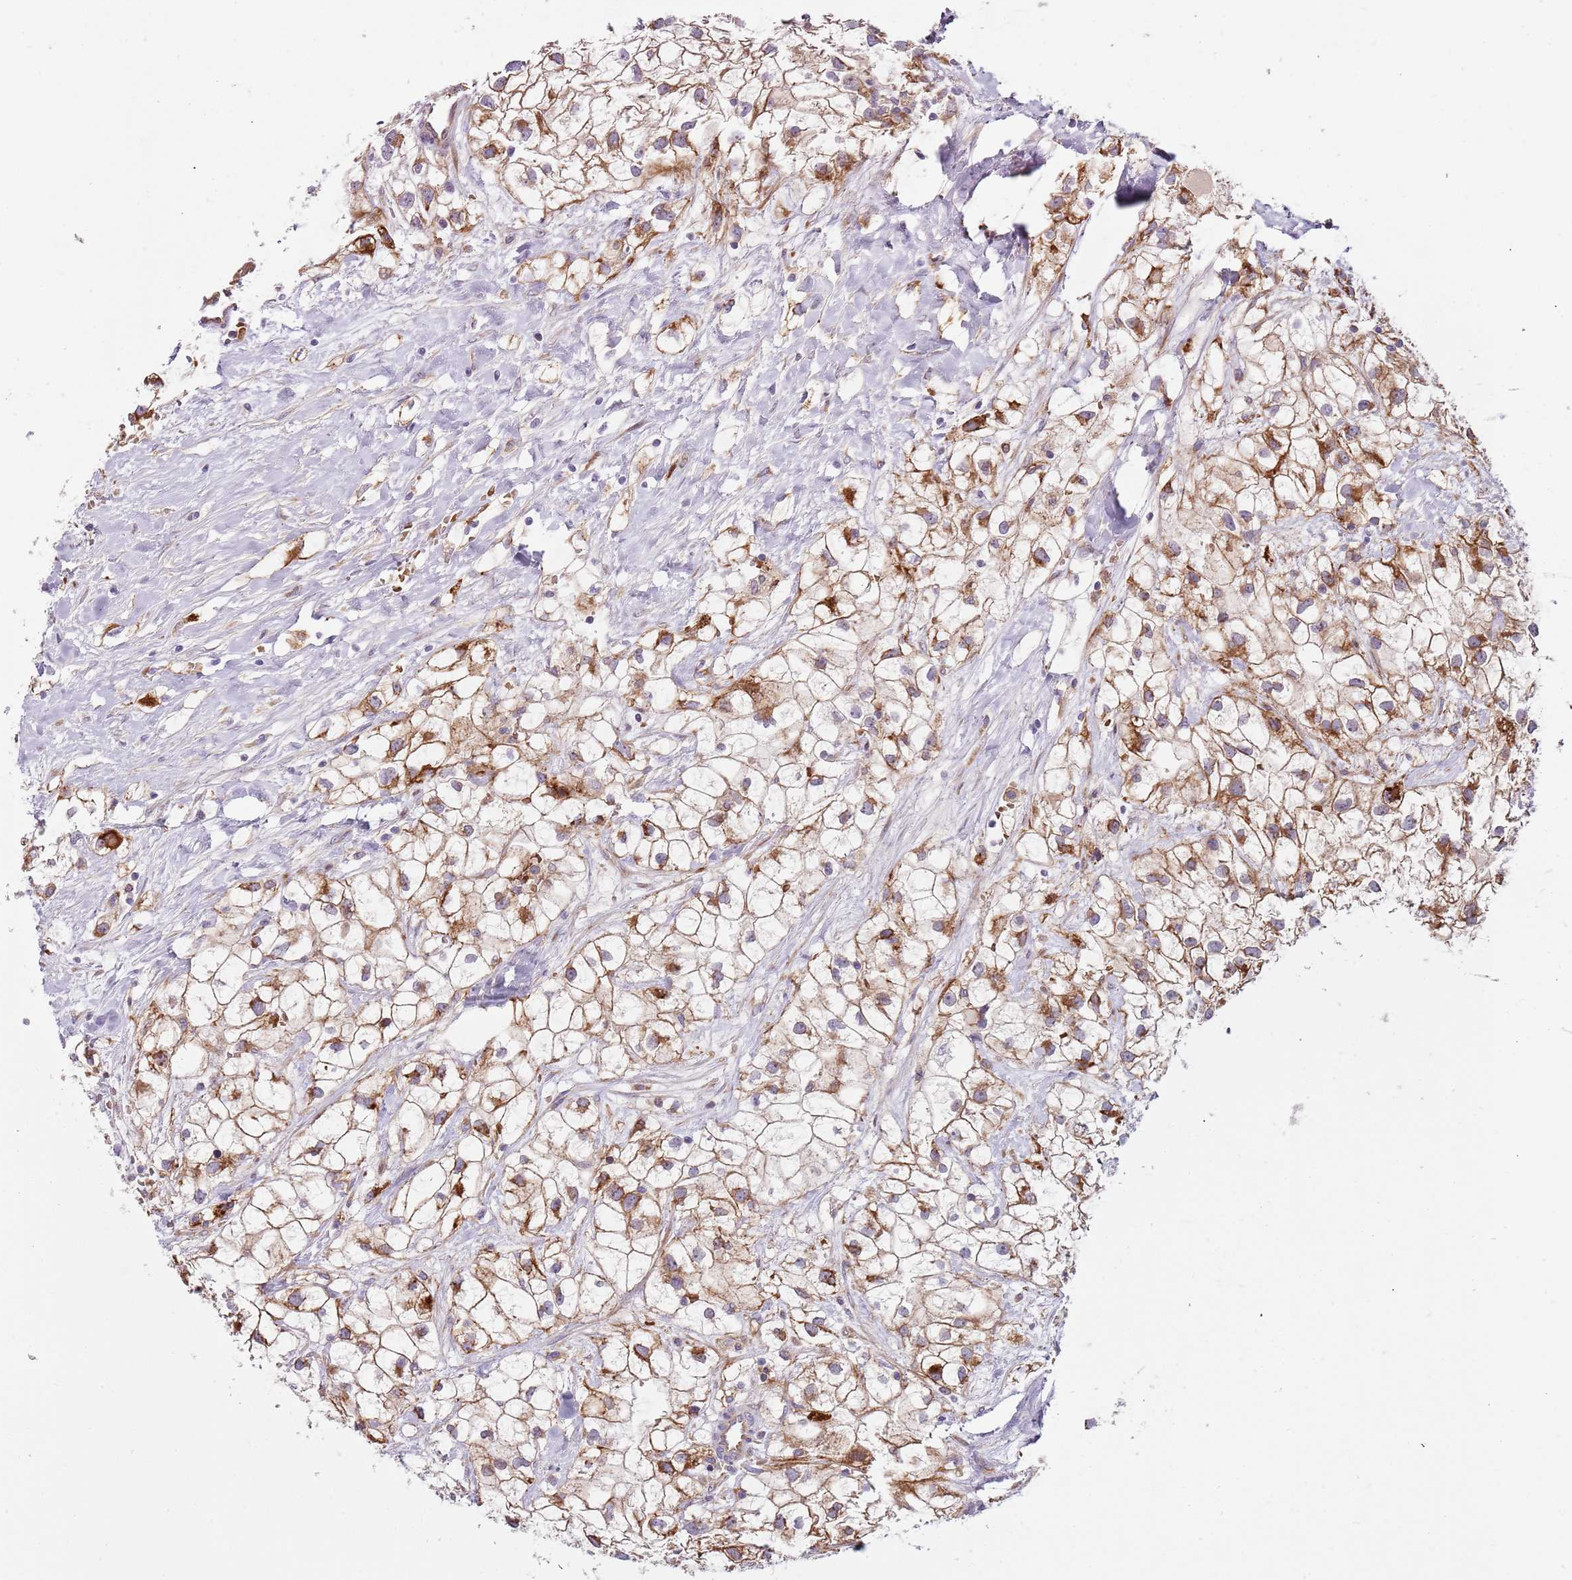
{"staining": {"intensity": "moderate", "quantity": ">75%", "location": "cytoplasmic/membranous"}, "tissue": "renal cancer", "cell_type": "Tumor cells", "image_type": "cancer", "snomed": [{"axis": "morphology", "description": "Adenocarcinoma, NOS"}, {"axis": "topography", "description": "Kidney"}], "caption": "Renal cancer (adenocarcinoma) was stained to show a protein in brown. There is medium levels of moderate cytoplasmic/membranous positivity in approximately >75% of tumor cells.", "gene": "VWCE", "patient": {"sex": "male", "age": 59}}